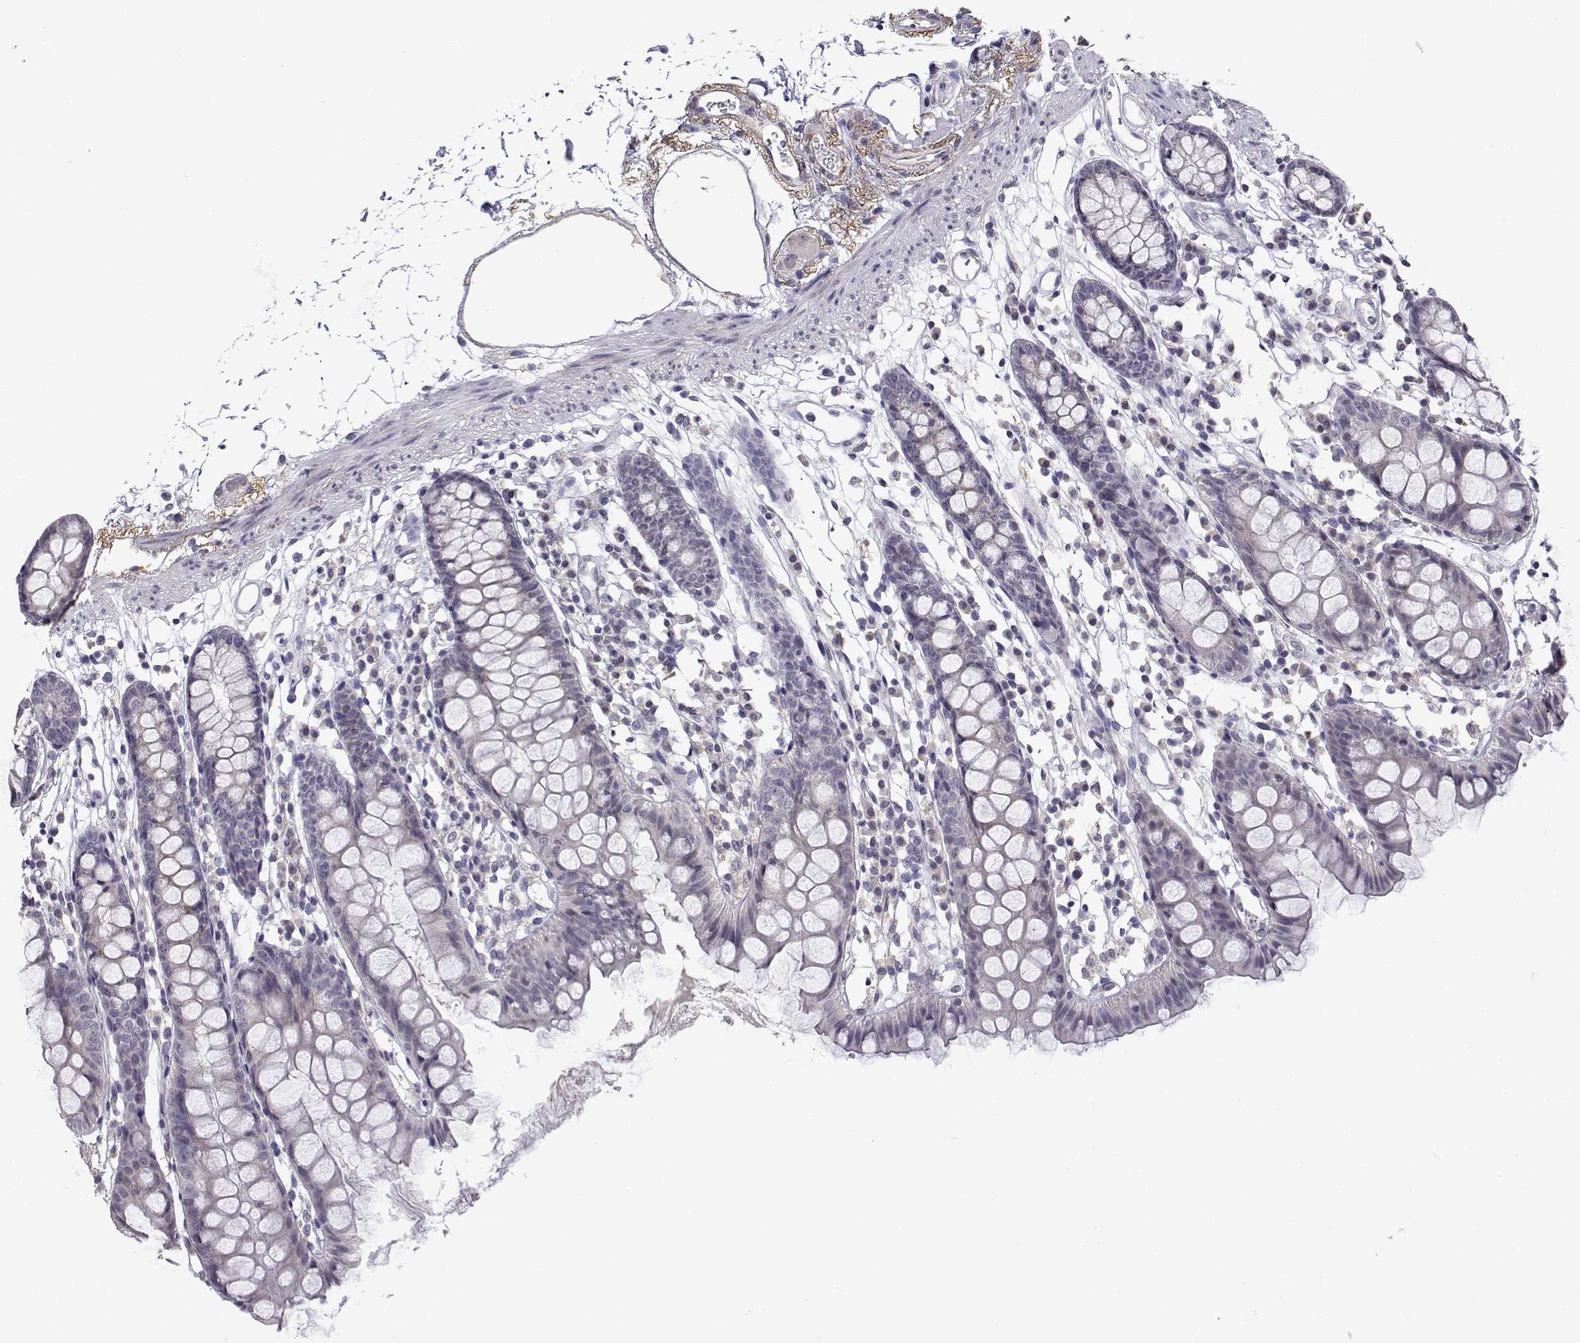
{"staining": {"intensity": "negative", "quantity": "none", "location": "none"}, "tissue": "colon", "cell_type": "Endothelial cells", "image_type": "normal", "snomed": [{"axis": "morphology", "description": "Normal tissue, NOS"}, {"axis": "topography", "description": "Colon"}], "caption": "Endothelial cells show no significant protein expression in unremarkable colon. Brightfield microscopy of IHC stained with DAB (brown) and hematoxylin (blue), captured at high magnification.", "gene": "SLC6A3", "patient": {"sex": "male", "age": 47}}